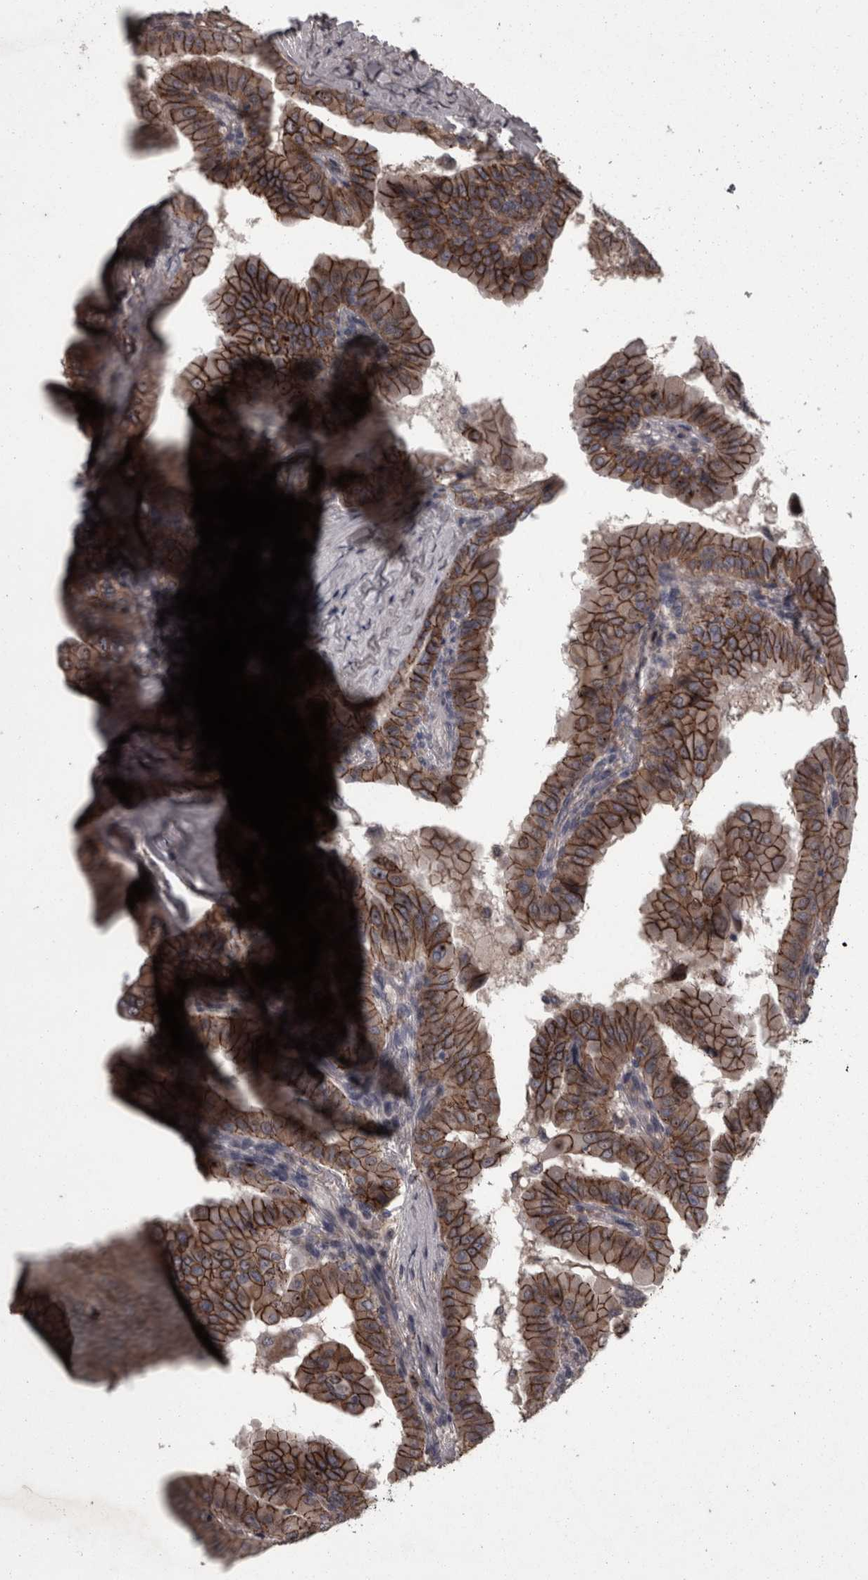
{"staining": {"intensity": "moderate", "quantity": ">75%", "location": "cytoplasmic/membranous"}, "tissue": "thyroid cancer", "cell_type": "Tumor cells", "image_type": "cancer", "snomed": [{"axis": "morphology", "description": "Papillary adenocarcinoma, NOS"}, {"axis": "topography", "description": "Thyroid gland"}], "caption": "Brown immunohistochemical staining in human thyroid papillary adenocarcinoma shows moderate cytoplasmic/membranous expression in approximately >75% of tumor cells.", "gene": "PCDH17", "patient": {"sex": "male", "age": 33}}